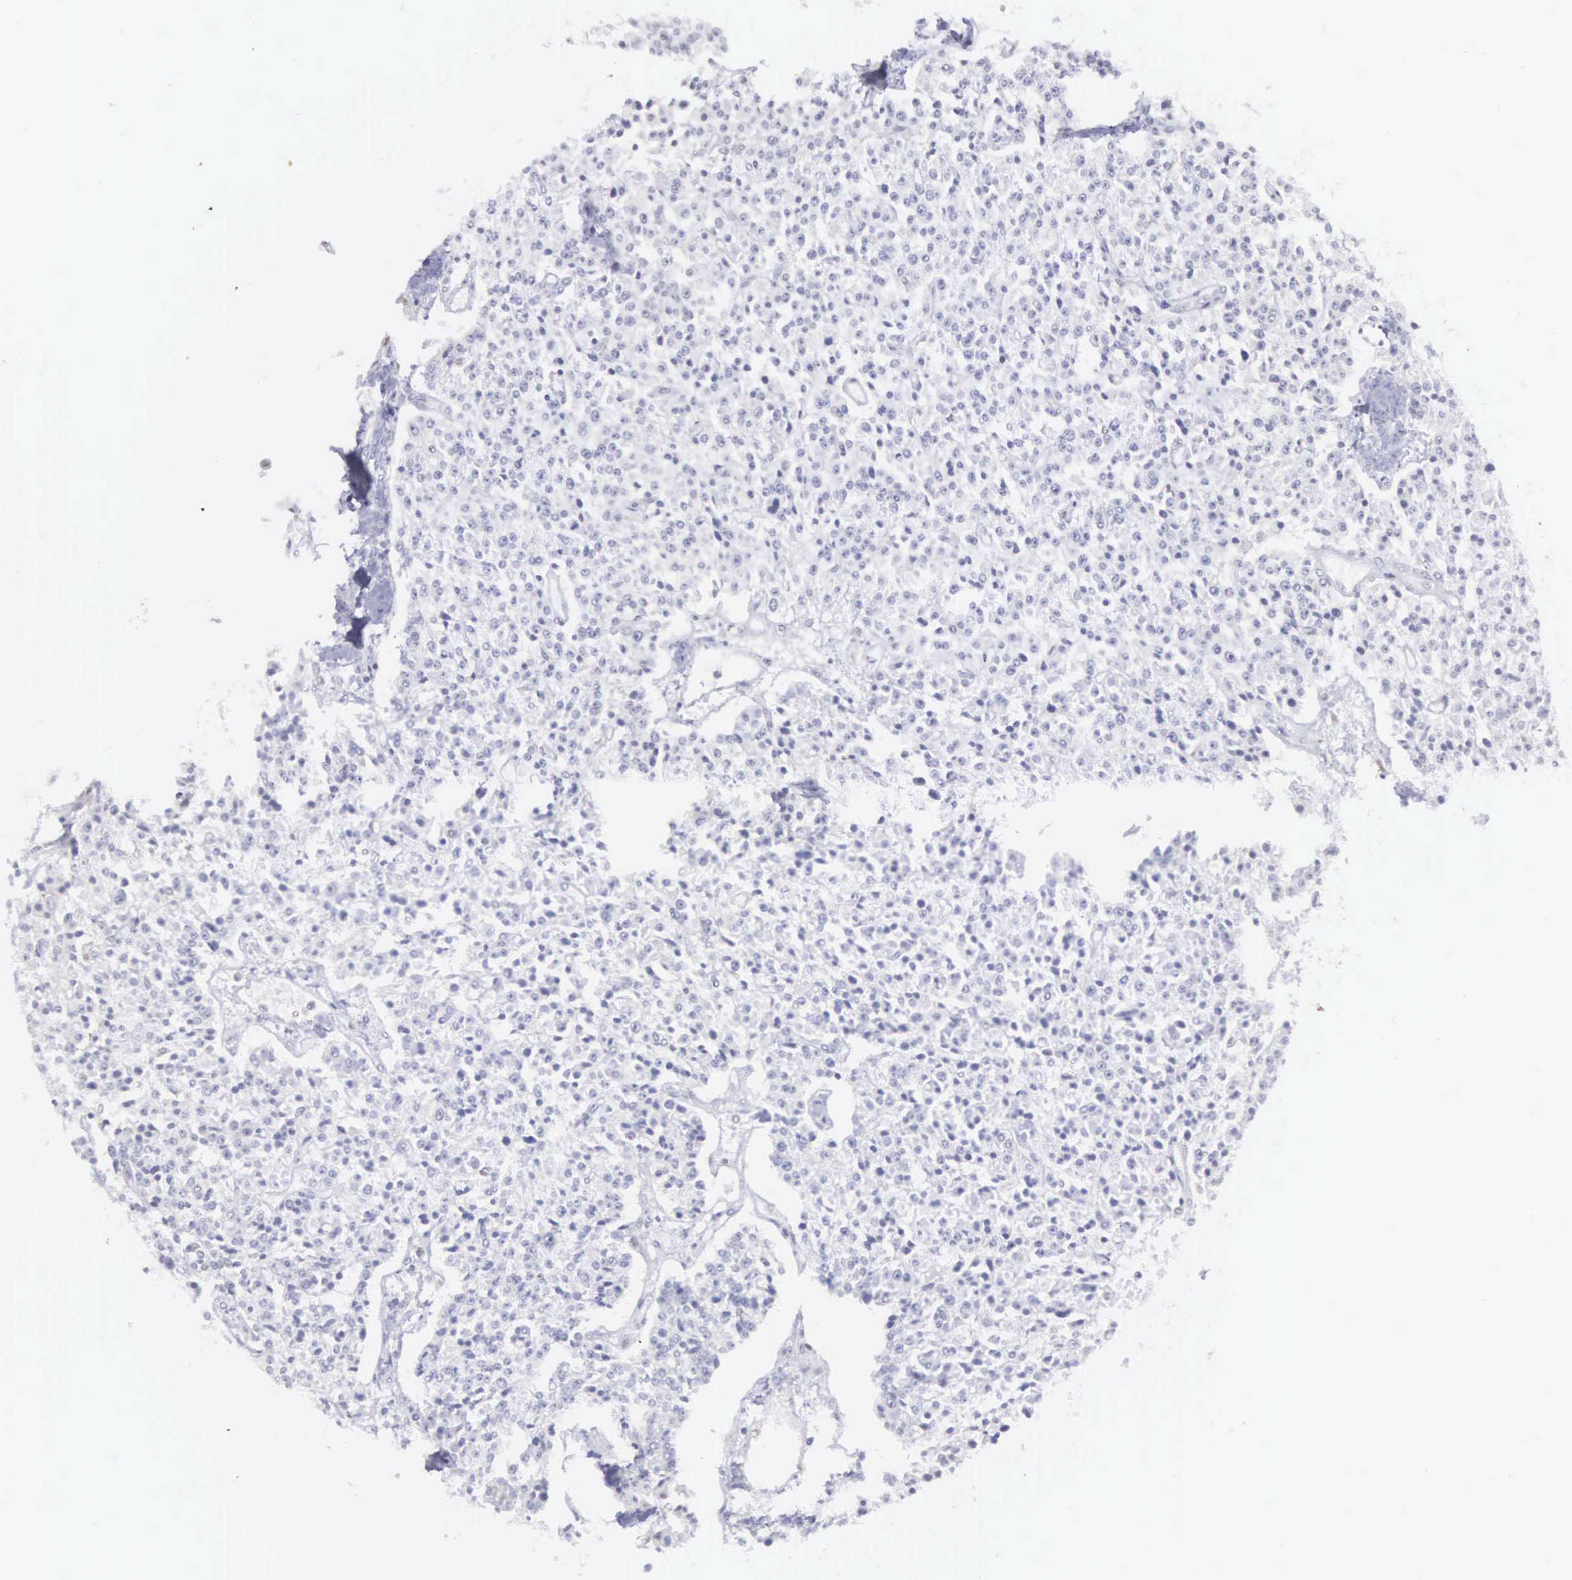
{"staining": {"intensity": "negative", "quantity": "none", "location": "none"}, "tissue": "carcinoid", "cell_type": "Tumor cells", "image_type": "cancer", "snomed": [{"axis": "morphology", "description": "Carcinoid, malignant, NOS"}, {"axis": "topography", "description": "Stomach"}], "caption": "A high-resolution micrograph shows IHC staining of carcinoid (malignant), which reveals no significant staining in tumor cells.", "gene": "ETV6", "patient": {"sex": "female", "age": 76}}